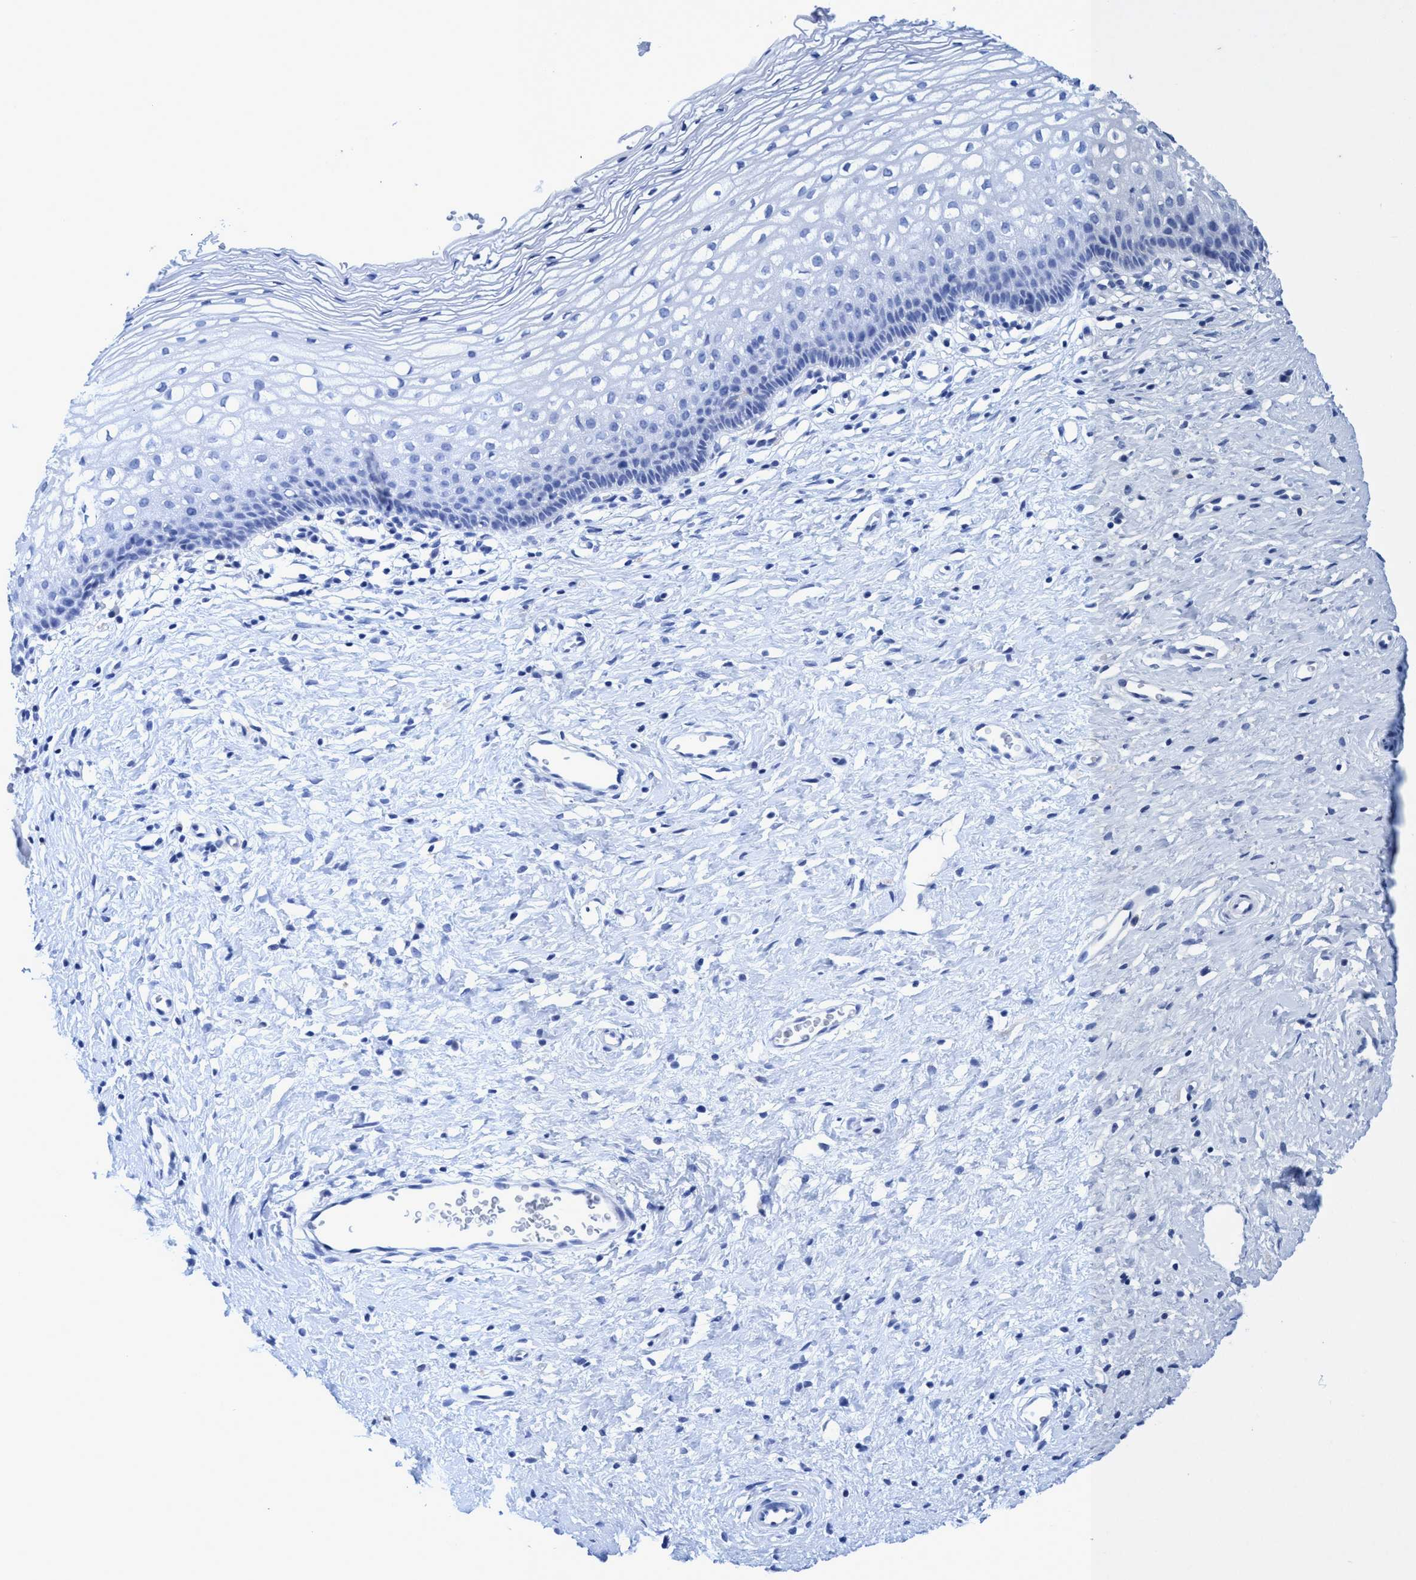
{"staining": {"intensity": "negative", "quantity": "none", "location": "none"}, "tissue": "cervix", "cell_type": "Glandular cells", "image_type": "normal", "snomed": [{"axis": "morphology", "description": "Normal tissue, NOS"}, {"axis": "topography", "description": "Cervix"}], "caption": "Glandular cells are negative for protein expression in benign human cervix. (DAB (3,3'-diaminobenzidine) IHC, high magnification).", "gene": "PLPPR1", "patient": {"sex": "female", "age": 27}}